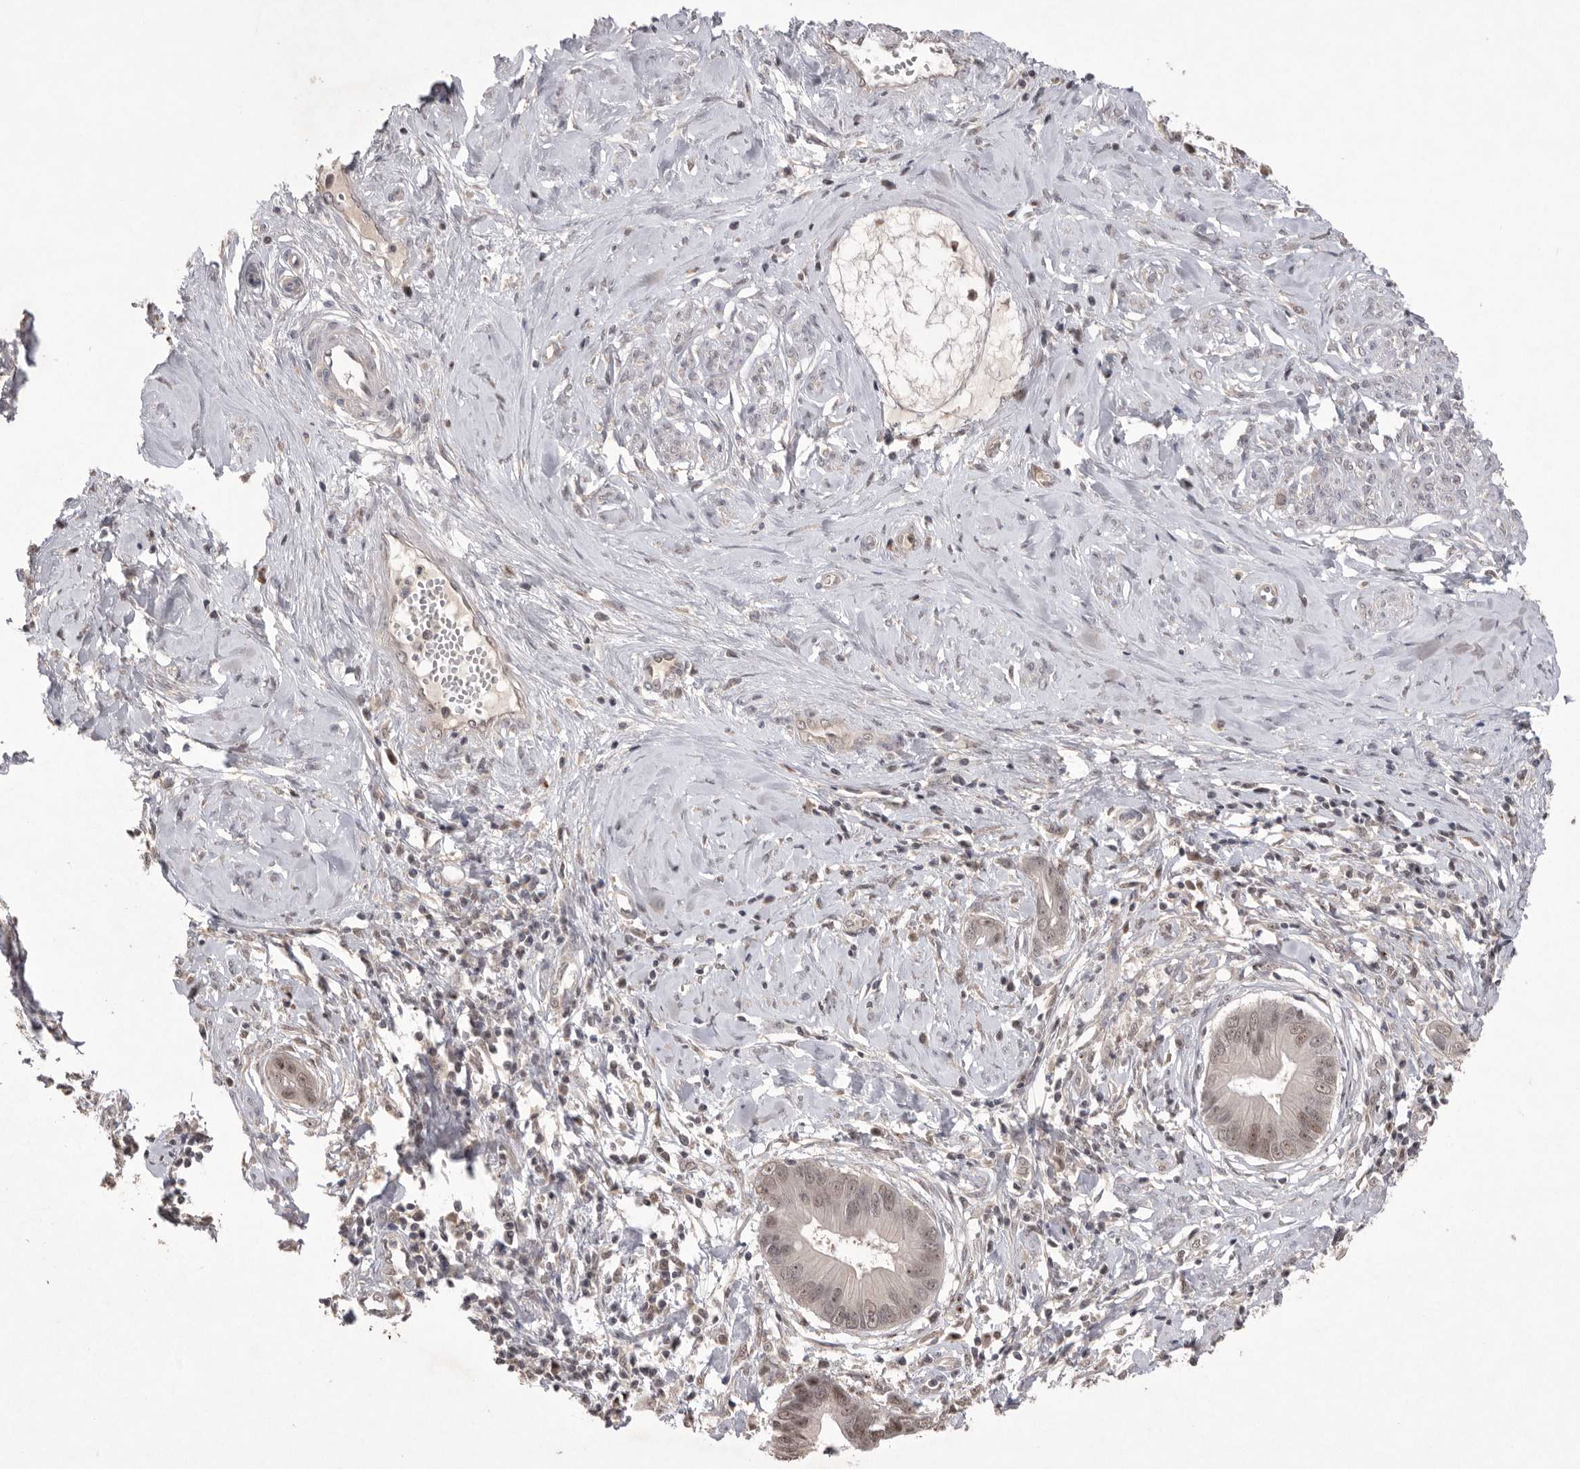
{"staining": {"intensity": "weak", "quantity": ">75%", "location": "nuclear"}, "tissue": "cervical cancer", "cell_type": "Tumor cells", "image_type": "cancer", "snomed": [{"axis": "morphology", "description": "Adenocarcinoma, NOS"}, {"axis": "topography", "description": "Cervix"}], "caption": "Cervical cancer was stained to show a protein in brown. There is low levels of weak nuclear positivity in about >75% of tumor cells.", "gene": "HUS1", "patient": {"sex": "female", "age": 44}}